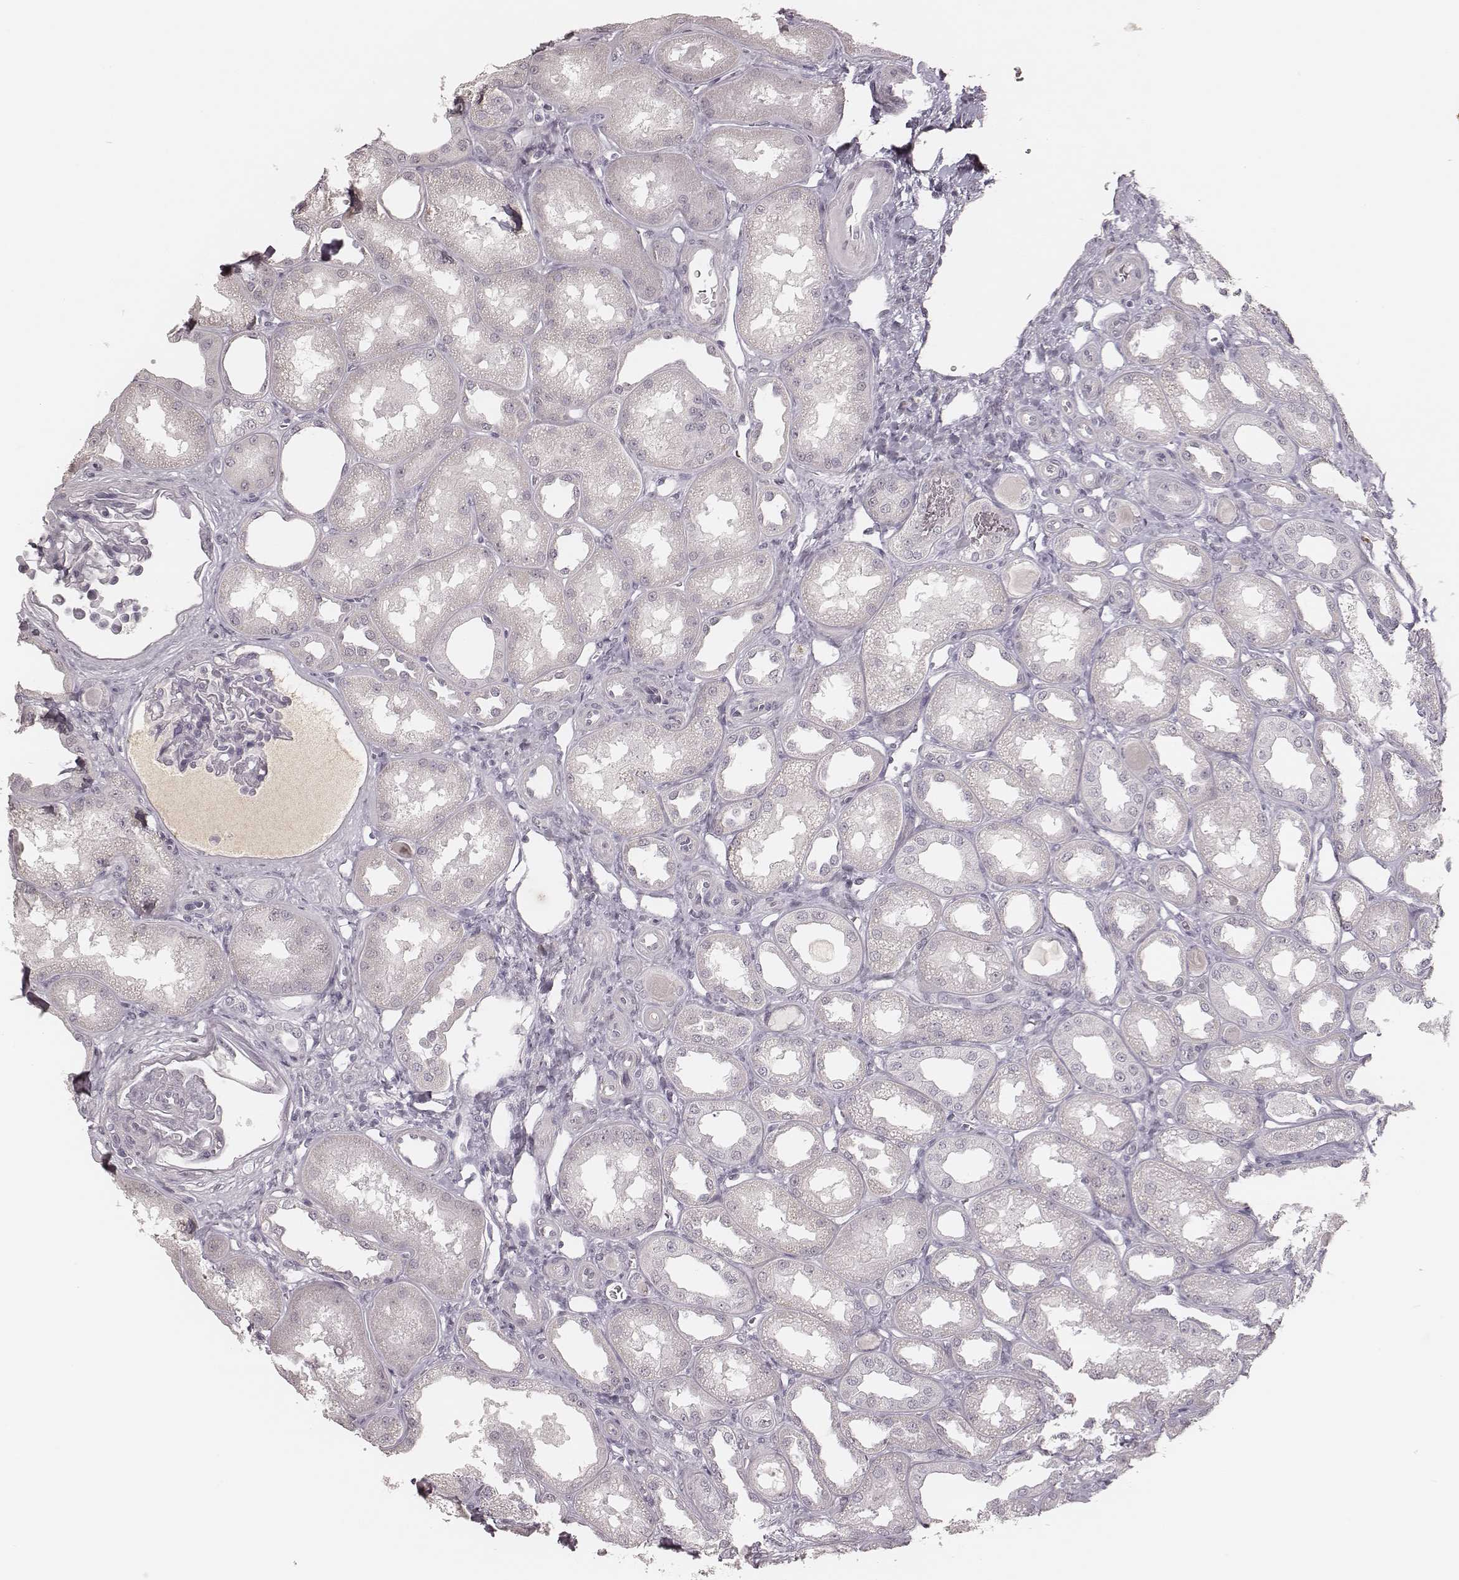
{"staining": {"intensity": "negative", "quantity": "none", "location": "none"}, "tissue": "kidney", "cell_type": "Cells in glomeruli", "image_type": "normal", "snomed": [{"axis": "morphology", "description": "Normal tissue, NOS"}, {"axis": "topography", "description": "Kidney"}], "caption": "IHC histopathology image of unremarkable kidney: kidney stained with DAB (3,3'-diaminobenzidine) demonstrates no significant protein expression in cells in glomeruli.", "gene": "MSX1", "patient": {"sex": "male", "age": 61}}